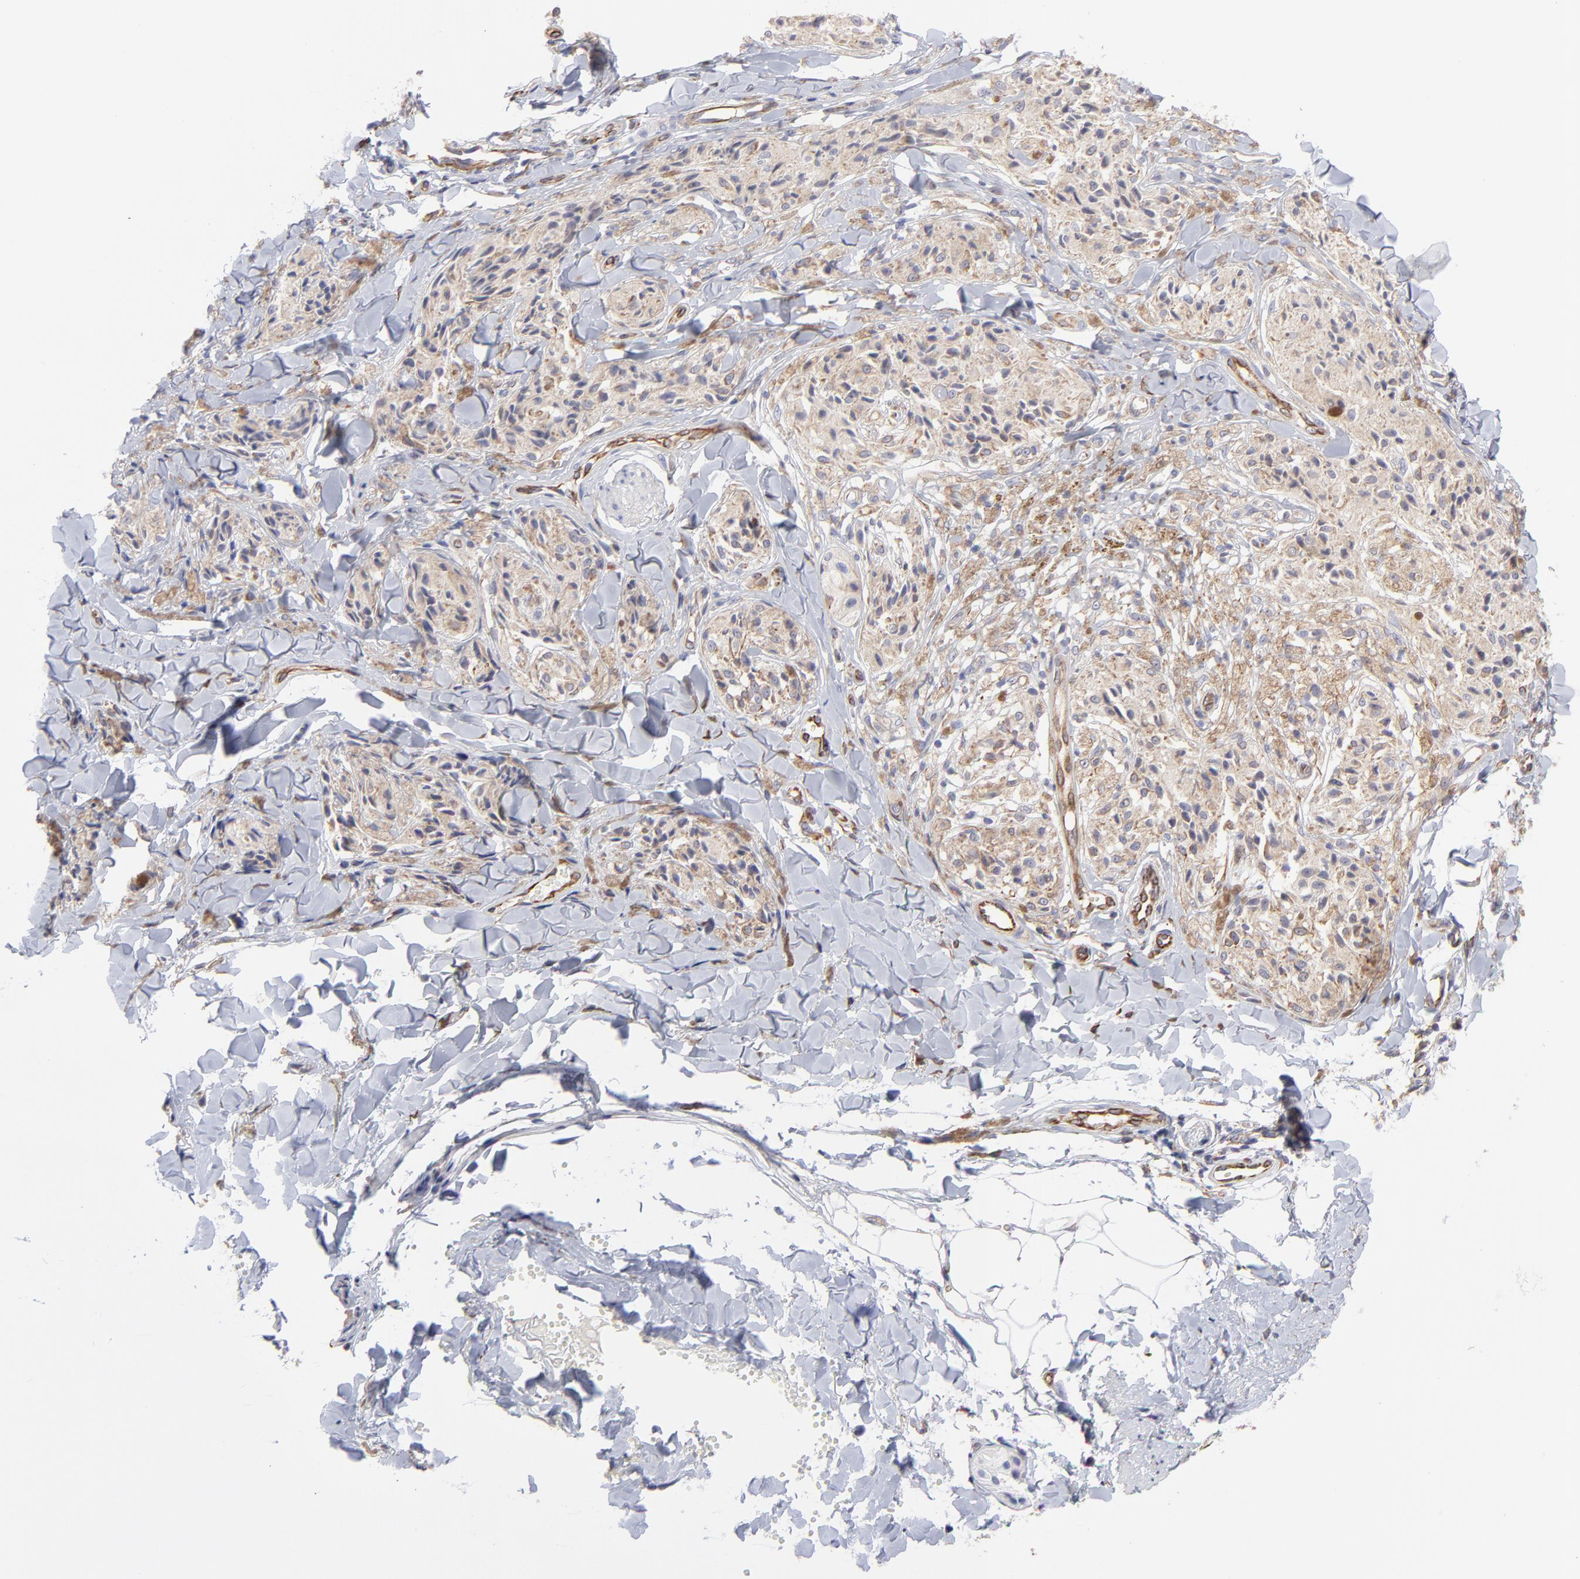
{"staining": {"intensity": "moderate", "quantity": ">75%", "location": "cytoplasmic/membranous"}, "tissue": "melanoma", "cell_type": "Tumor cells", "image_type": "cancer", "snomed": [{"axis": "morphology", "description": "Malignant melanoma, Metastatic site"}, {"axis": "topography", "description": "Skin"}], "caption": "Melanoma stained with a brown dye demonstrates moderate cytoplasmic/membranous positive positivity in approximately >75% of tumor cells.", "gene": "COX8C", "patient": {"sex": "female", "age": 66}}